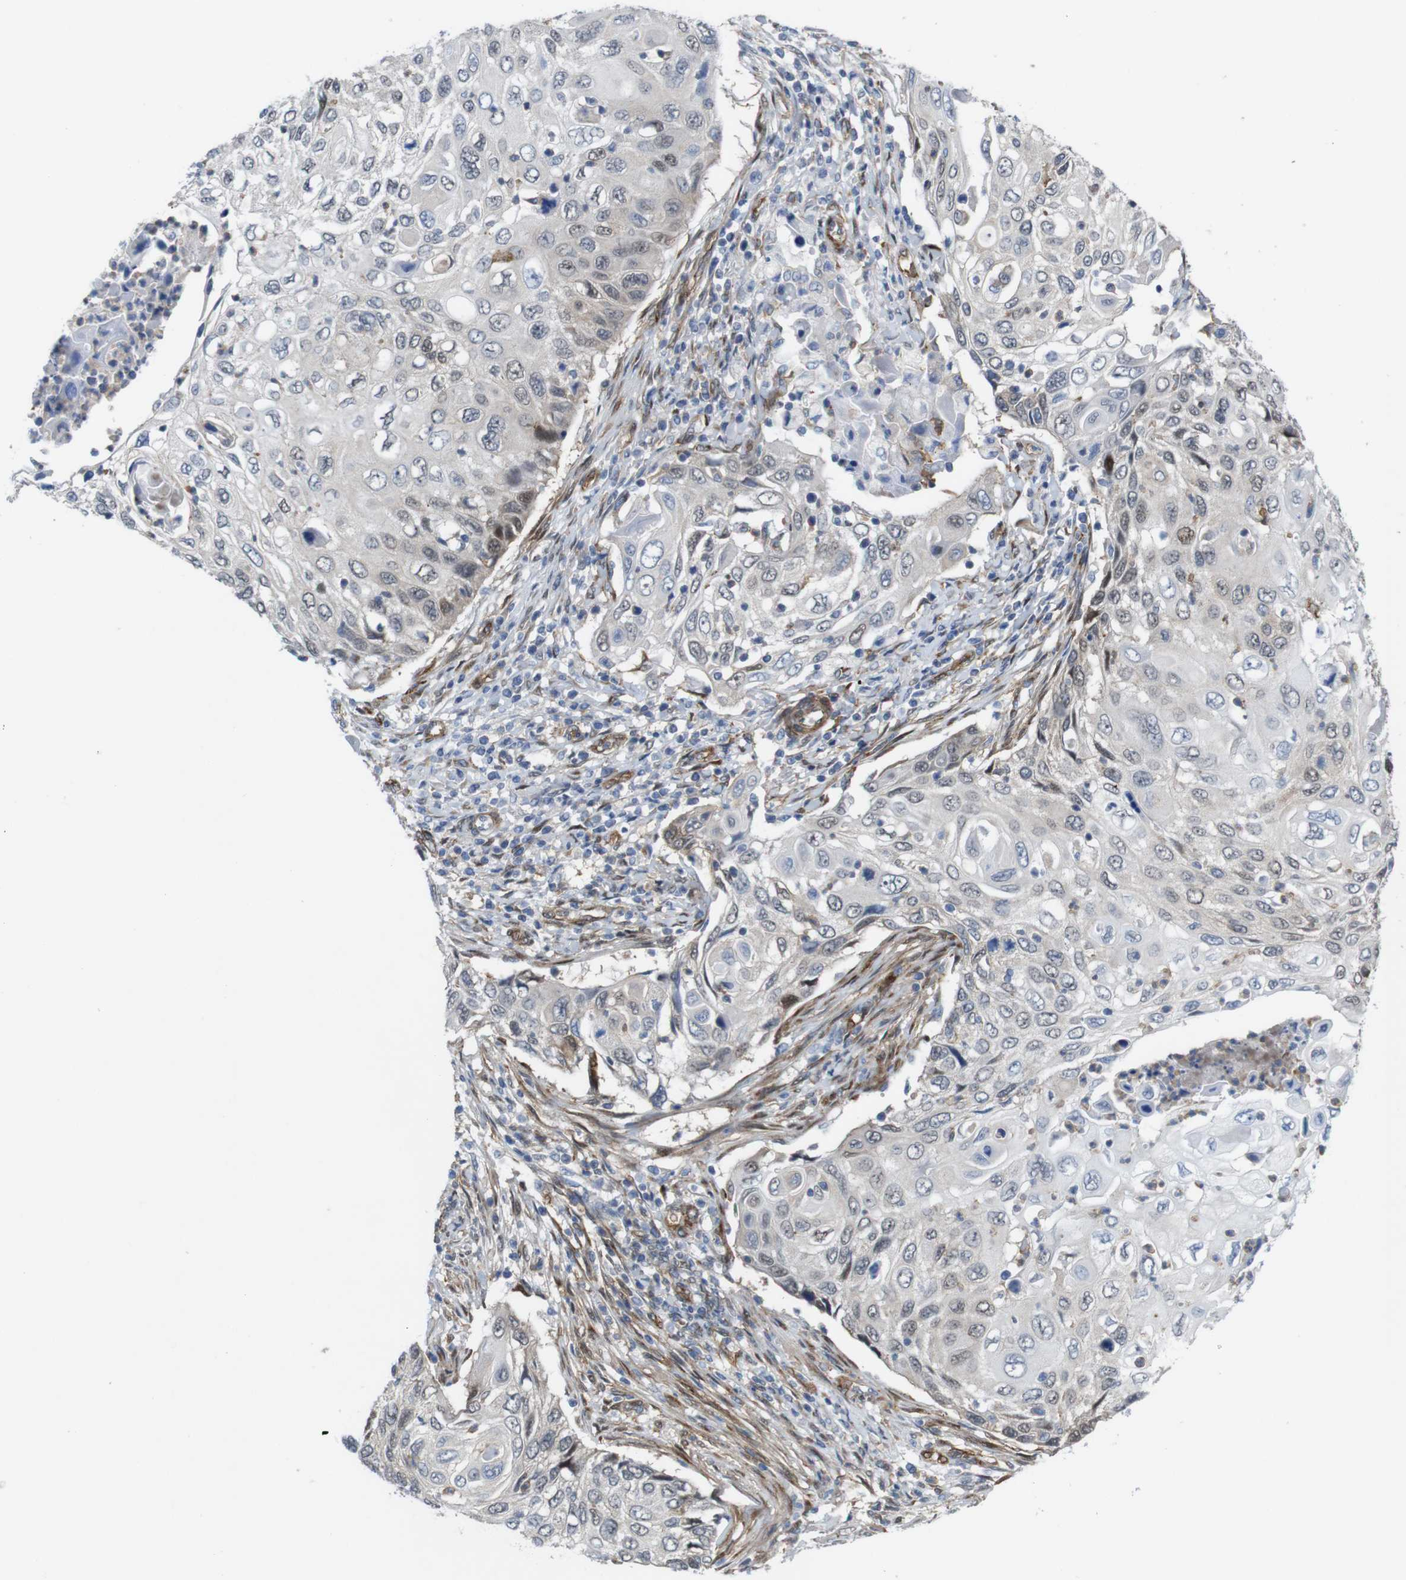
{"staining": {"intensity": "weak", "quantity": ">75%", "location": "cytoplasmic/membranous"}, "tissue": "cervical cancer", "cell_type": "Tumor cells", "image_type": "cancer", "snomed": [{"axis": "morphology", "description": "Squamous cell carcinoma, NOS"}, {"axis": "topography", "description": "Cervix"}], "caption": "Immunohistochemical staining of human cervical squamous cell carcinoma demonstrates low levels of weak cytoplasmic/membranous staining in about >75% of tumor cells.", "gene": "PTGER4", "patient": {"sex": "female", "age": 70}}